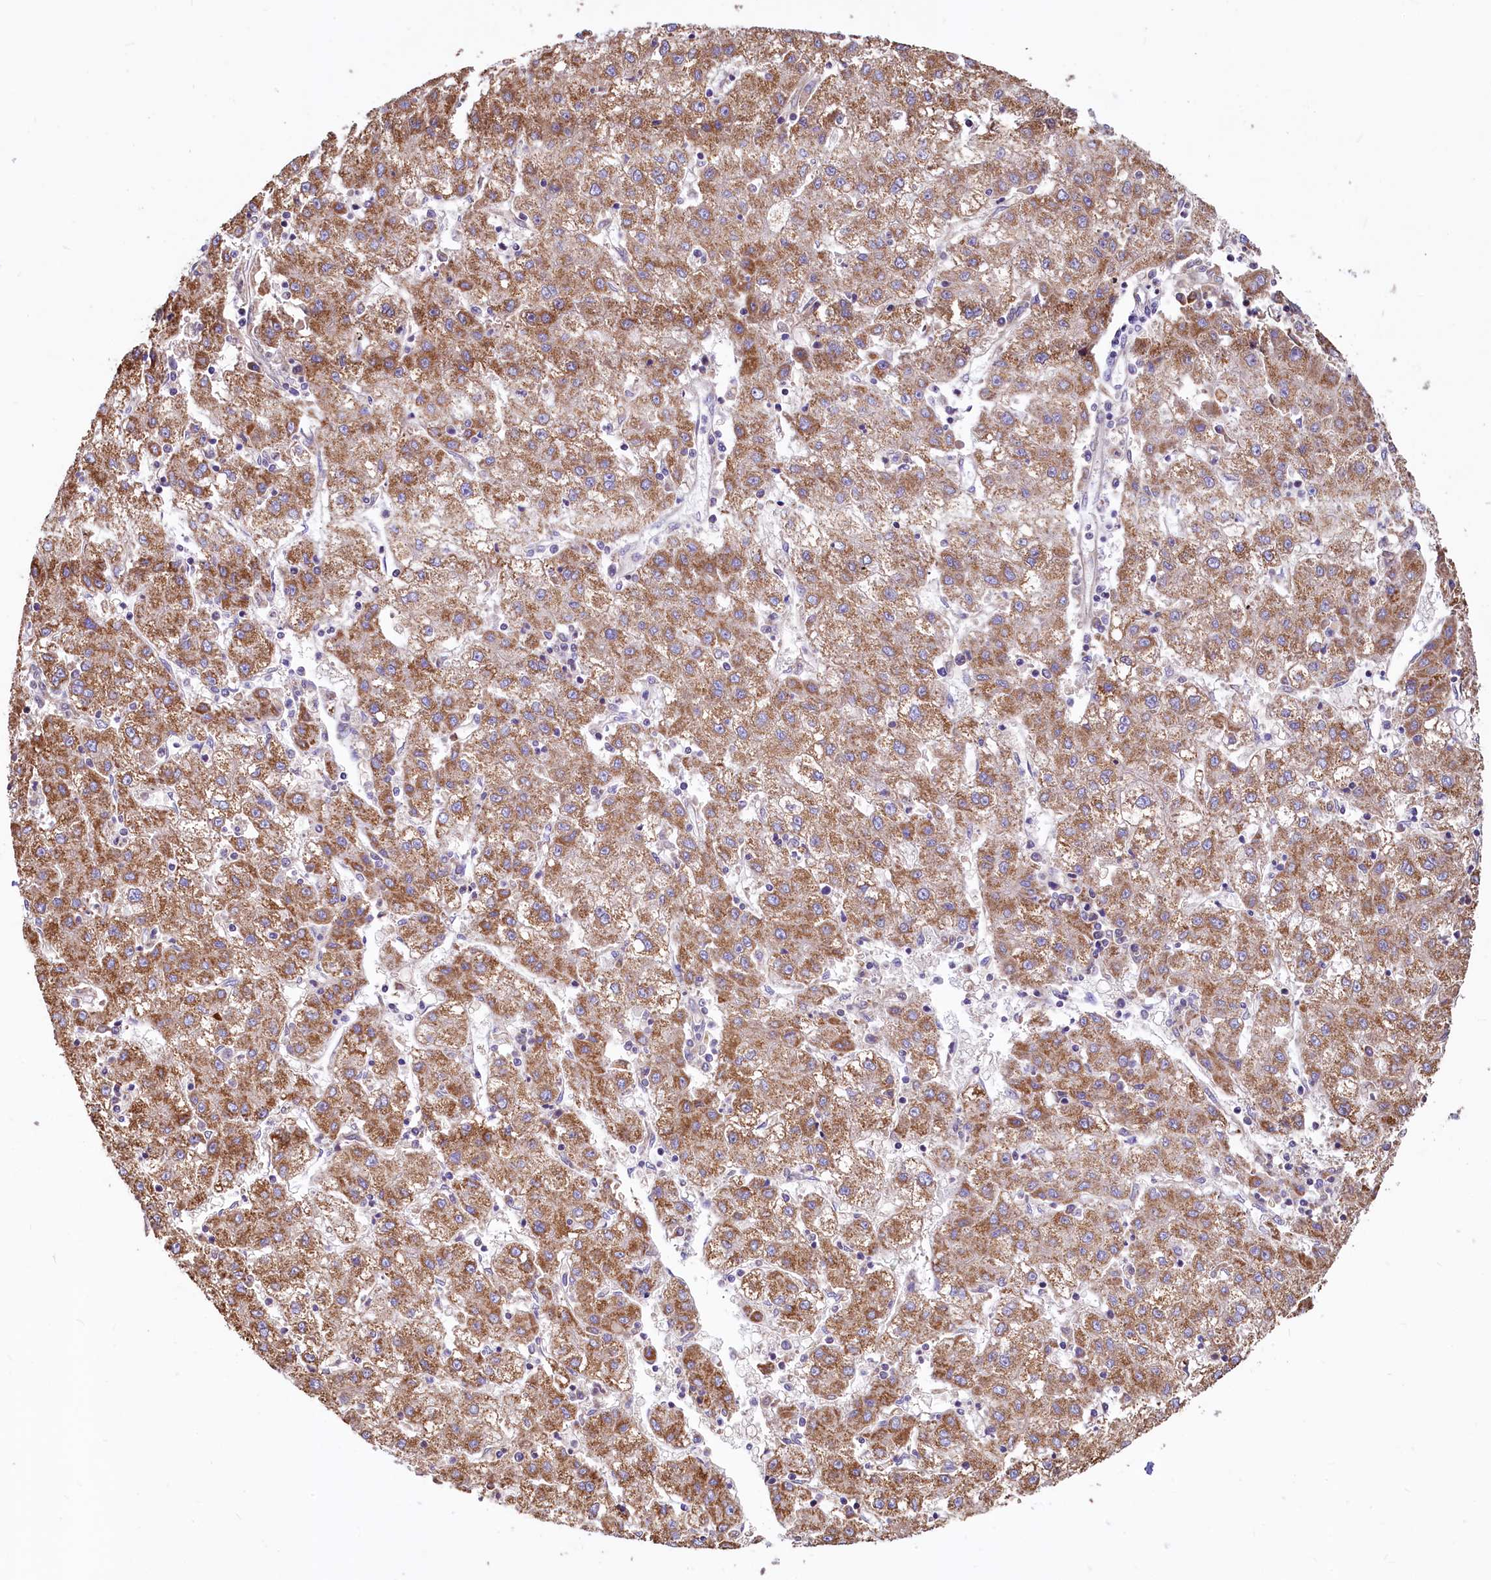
{"staining": {"intensity": "moderate", "quantity": ">75%", "location": "cytoplasmic/membranous"}, "tissue": "liver cancer", "cell_type": "Tumor cells", "image_type": "cancer", "snomed": [{"axis": "morphology", "description": "Carcinoma, Hepatocellular, NOS"}, {"axis": "topography", "description": "Liver"}], "caption": "DAB immunohistochemical staining of hepatocellular carcinoma (liver) reveals moderate cytoplasmic/membranous protein staining in about >75% of tumor cells. (DAB IHC, brown staining for protein, blue staining for nuclei).", "gene": "VWCE", "patient": {"sex": "male", "age": 72}}